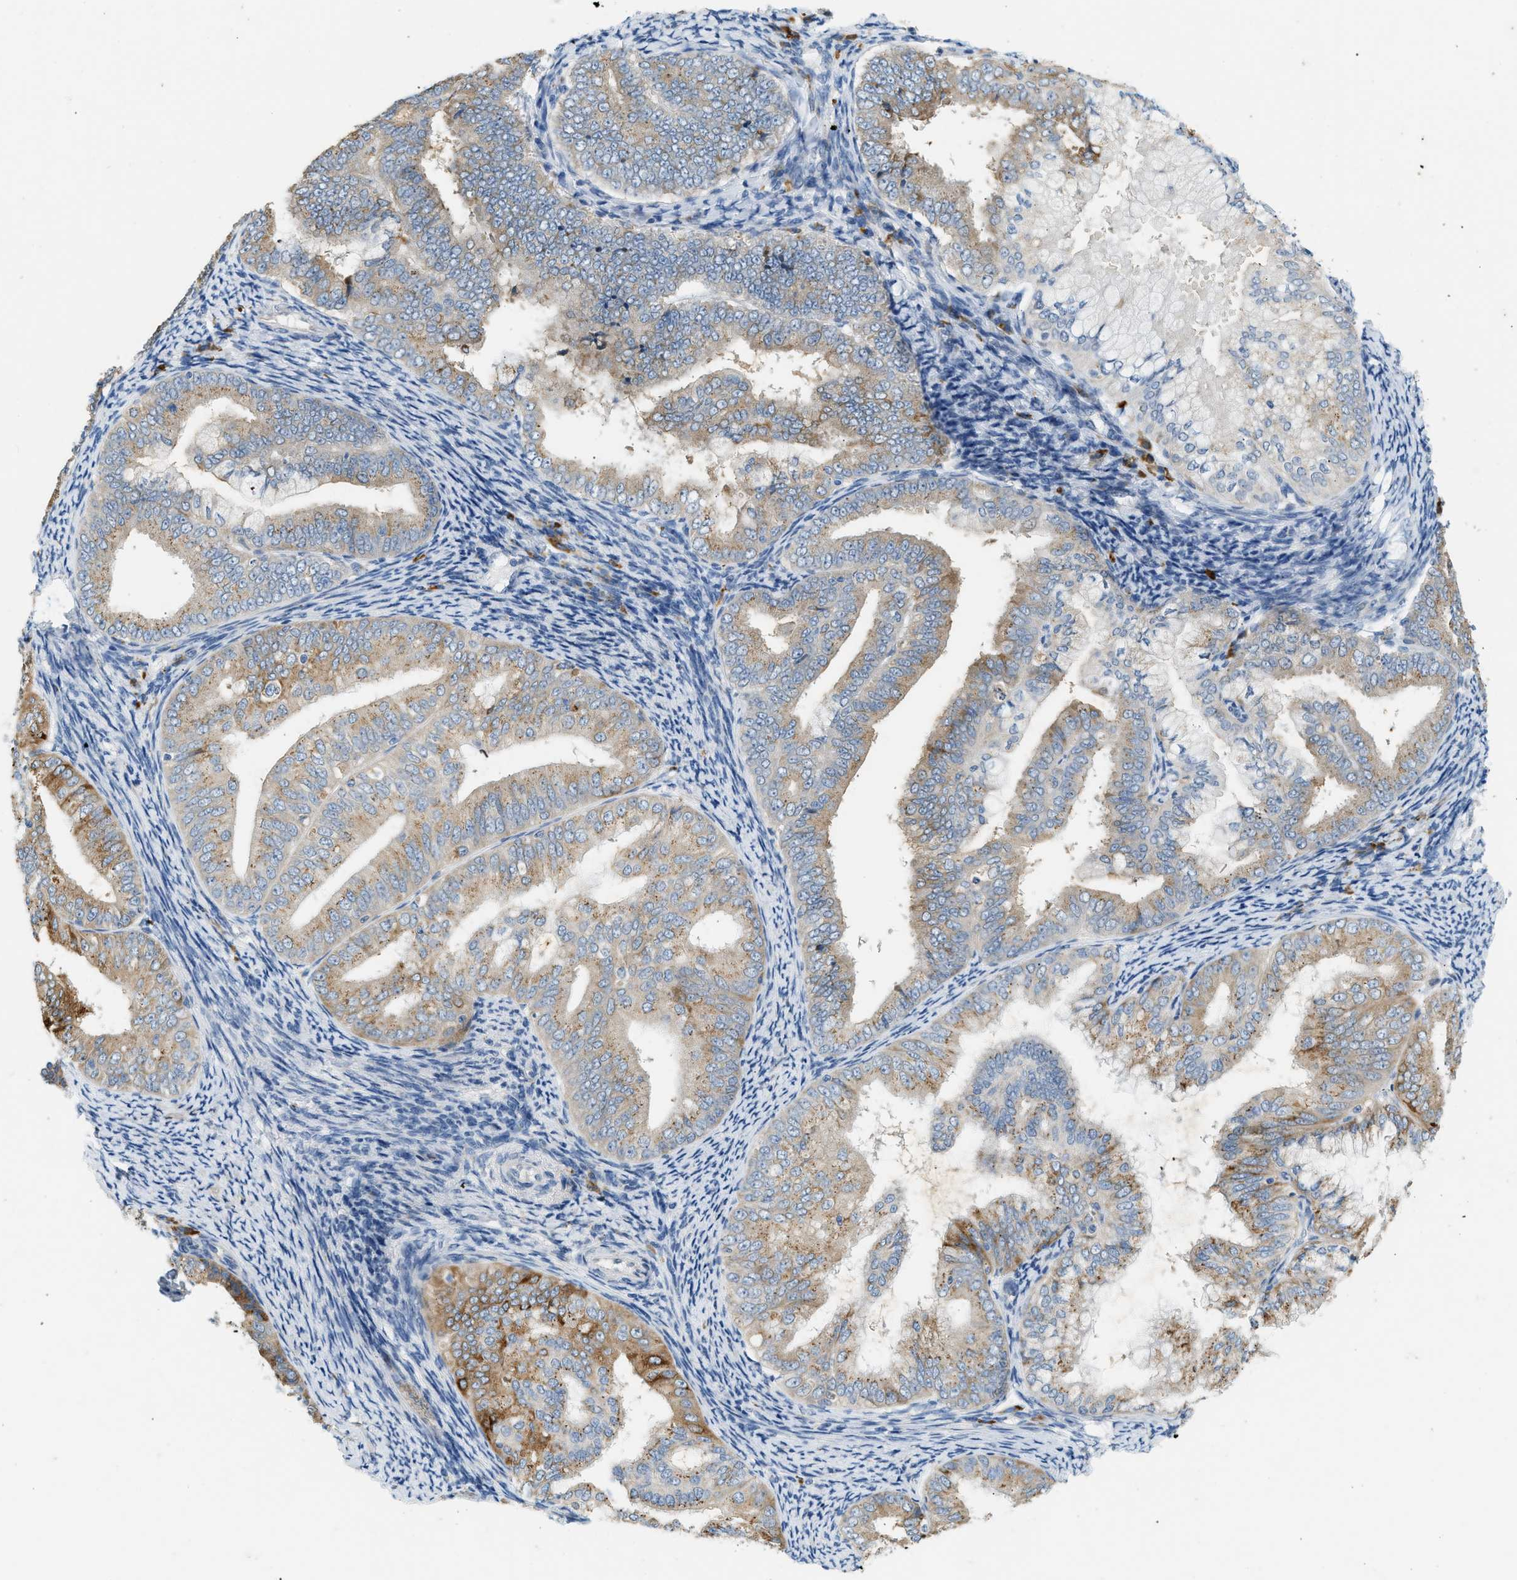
{"staining": {"intensity": "moderate", "quantity": ">75%", "location": "cytoplasmic/membranous"}, "tissue": "endometrial cancer", "cell_type": "Tumor cells", "image_type": "cancer", "snomed": [{"axis": "morphology", "description": "Adenocarcinoma, NOS"}, {"axis": "topography", "description": "Endometrium"}], "caption": "Immunohistochemistry staining of endometrial cancer (adenocarcinoma), which displays medium levels of moderate cytoplasmic/membranous positivity in about >75% of tumor cells indicating moderate cytoplasmic/membranous protein expression. The staining was performed using DAB (3,3'-diaminobenzidine) (brown) for protein detection and nuclei were counterstained in hematoxylin (blue).", "gene": "CTSB", "patient": {"sex": "female", "age": 63}}